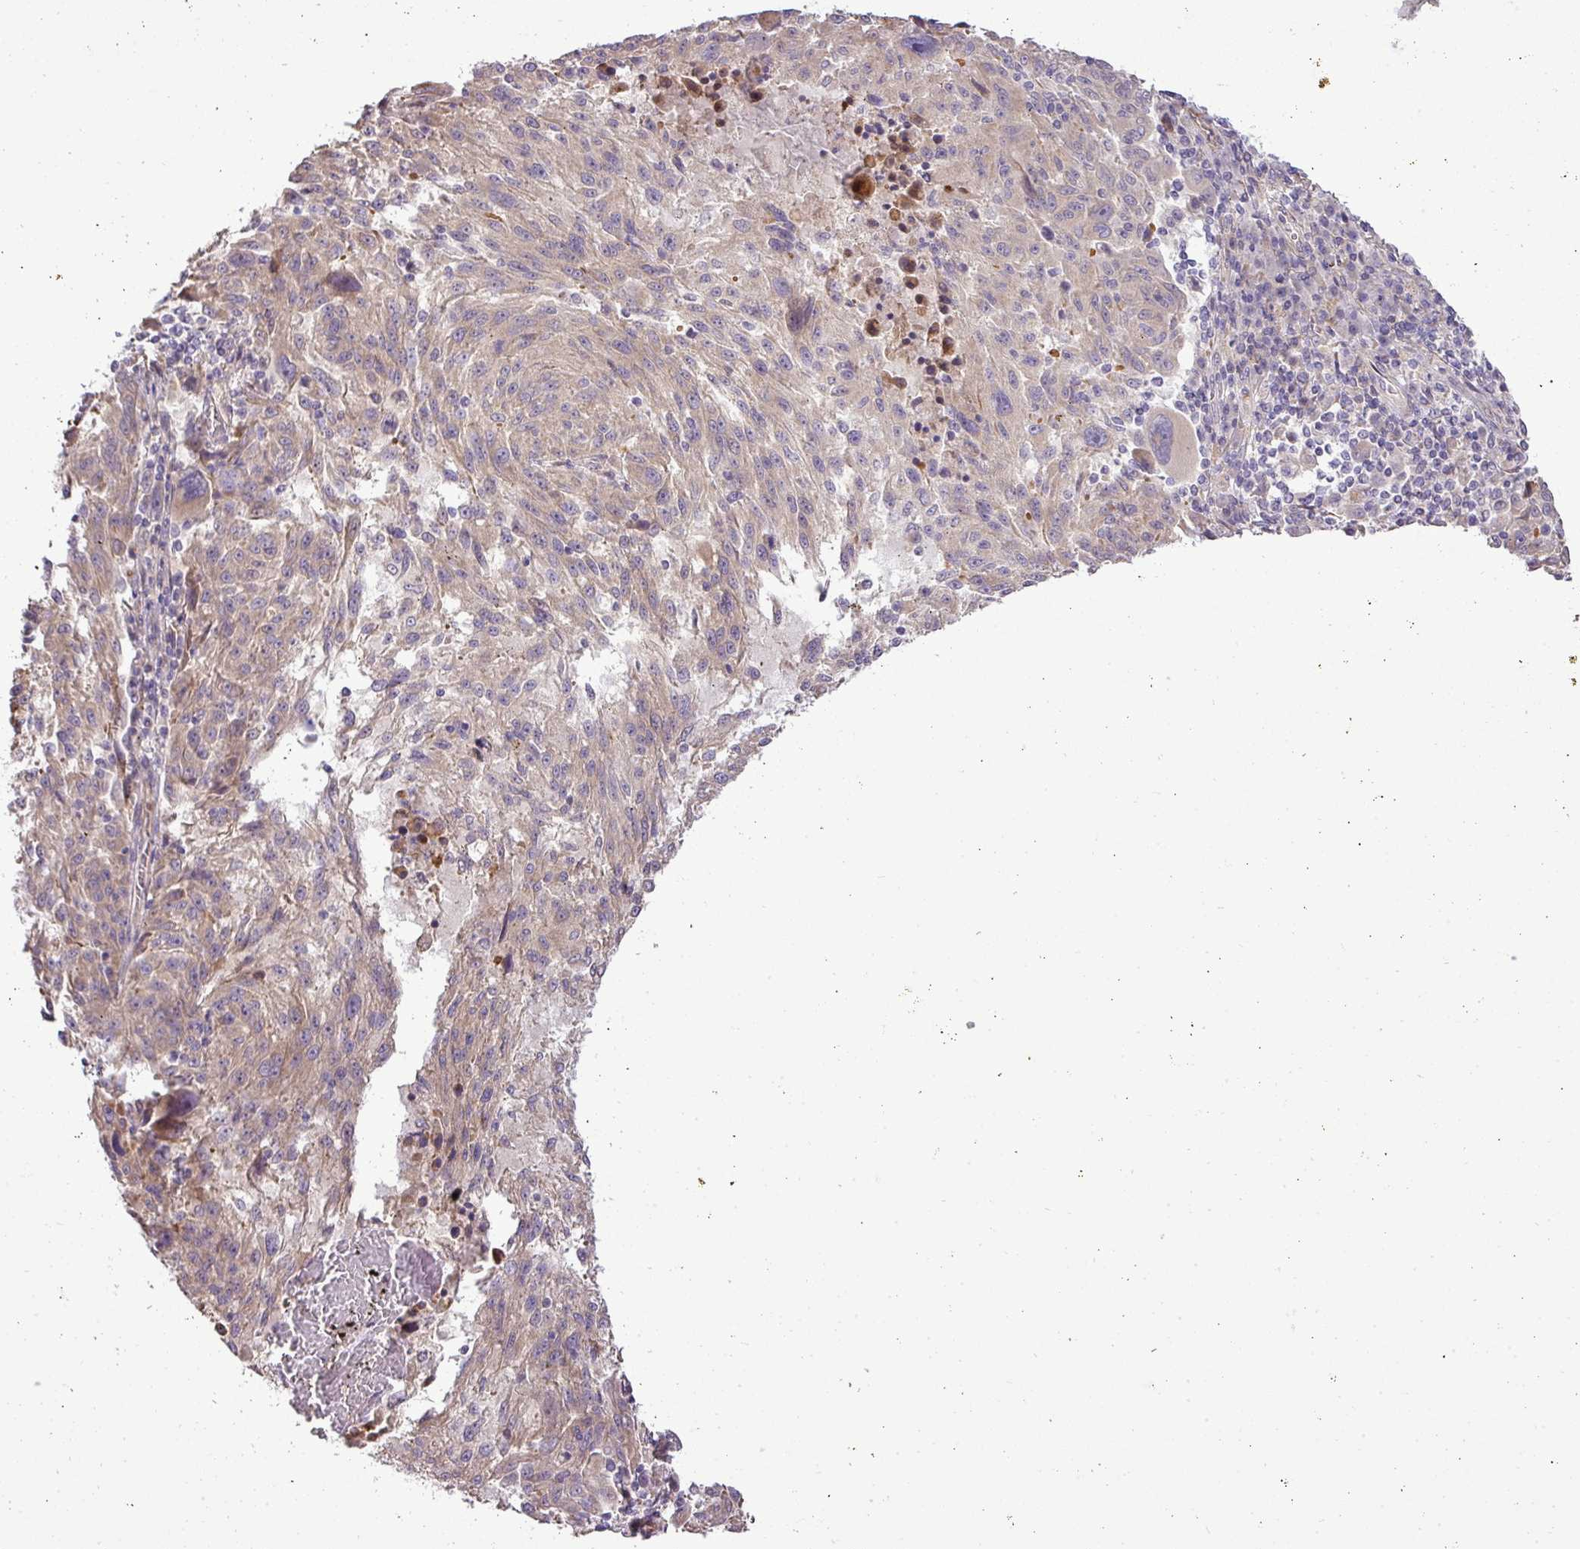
{"staining": {"intensity": "weak", "quantity": "<25%", "location": "cytoplasmic/membranous"}, "tissue": "melanoma", "cell_type": "Tumor cells", "image_type": "cancer", "snomed": [{"axis": "morphology", "description": "Malignant melanoma, NOS"}, {"axis": "topography", "description": "Skin"}], "caption": "This is a micrograph of immunohistochemistry (IHC) staining of malignant melanoma, which shows no staining in tumor cells.", "gene": "PDRG1", "patient": {"sex": "male", "age": 53}}